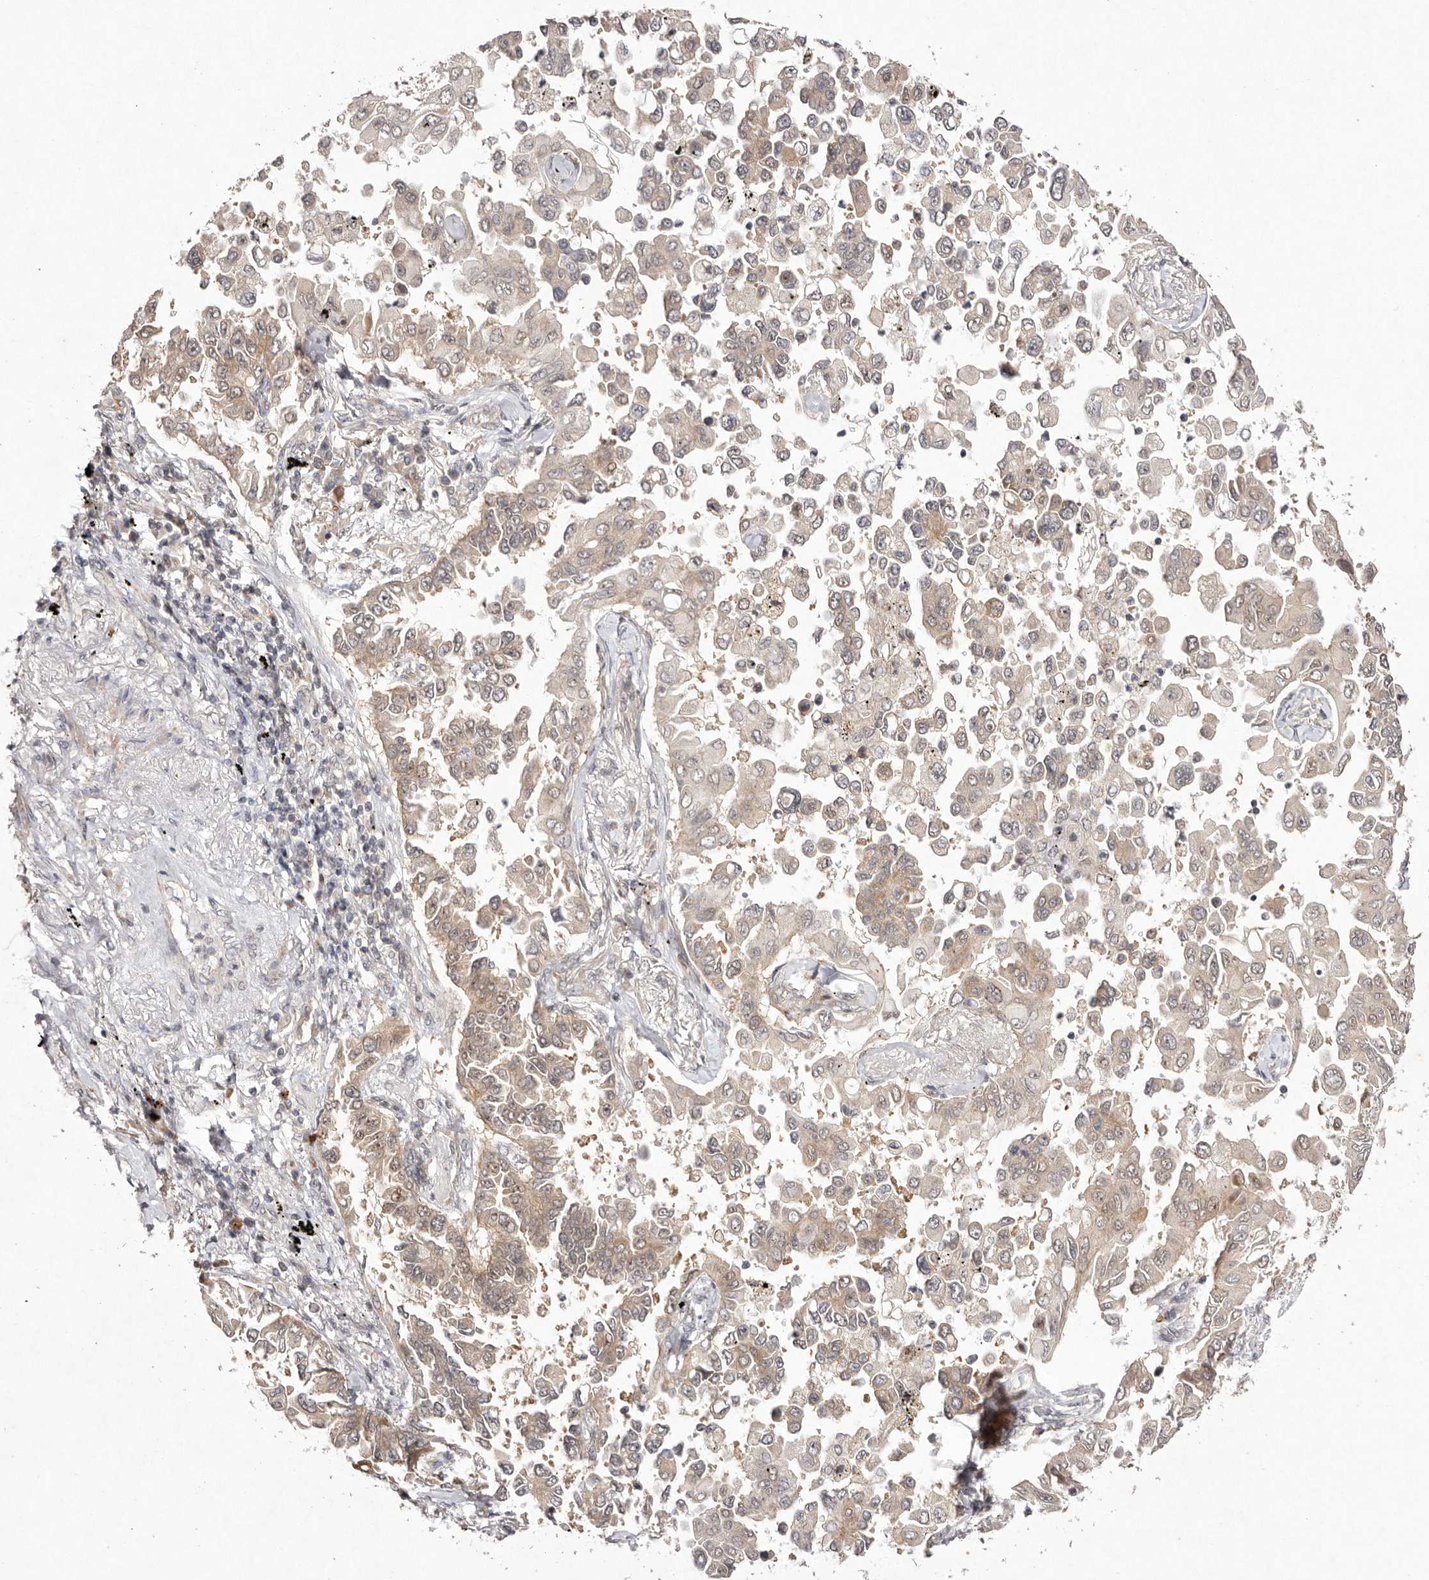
{"staining": {"intensity": "weak", "quantity": ">75%", "location": "cytoplasmic/membranous,nuclear"}, "tissue": "lung cancer", "cell_type": "Tumor cells", "image_type": "cancer", "snomed": [{"axis": "morphology", "description": "Adenocarcinoma, NOS"}, {"axis": "topography", "description": "Lung"}], "caption": "Weak cytoplasmic/membranous and nuclear positivity is present in approximately >75% of tumor cells in adenocarcinoma (lung).", "gene": "BUD31", "patient": {"sex": "female", "age": 67}}